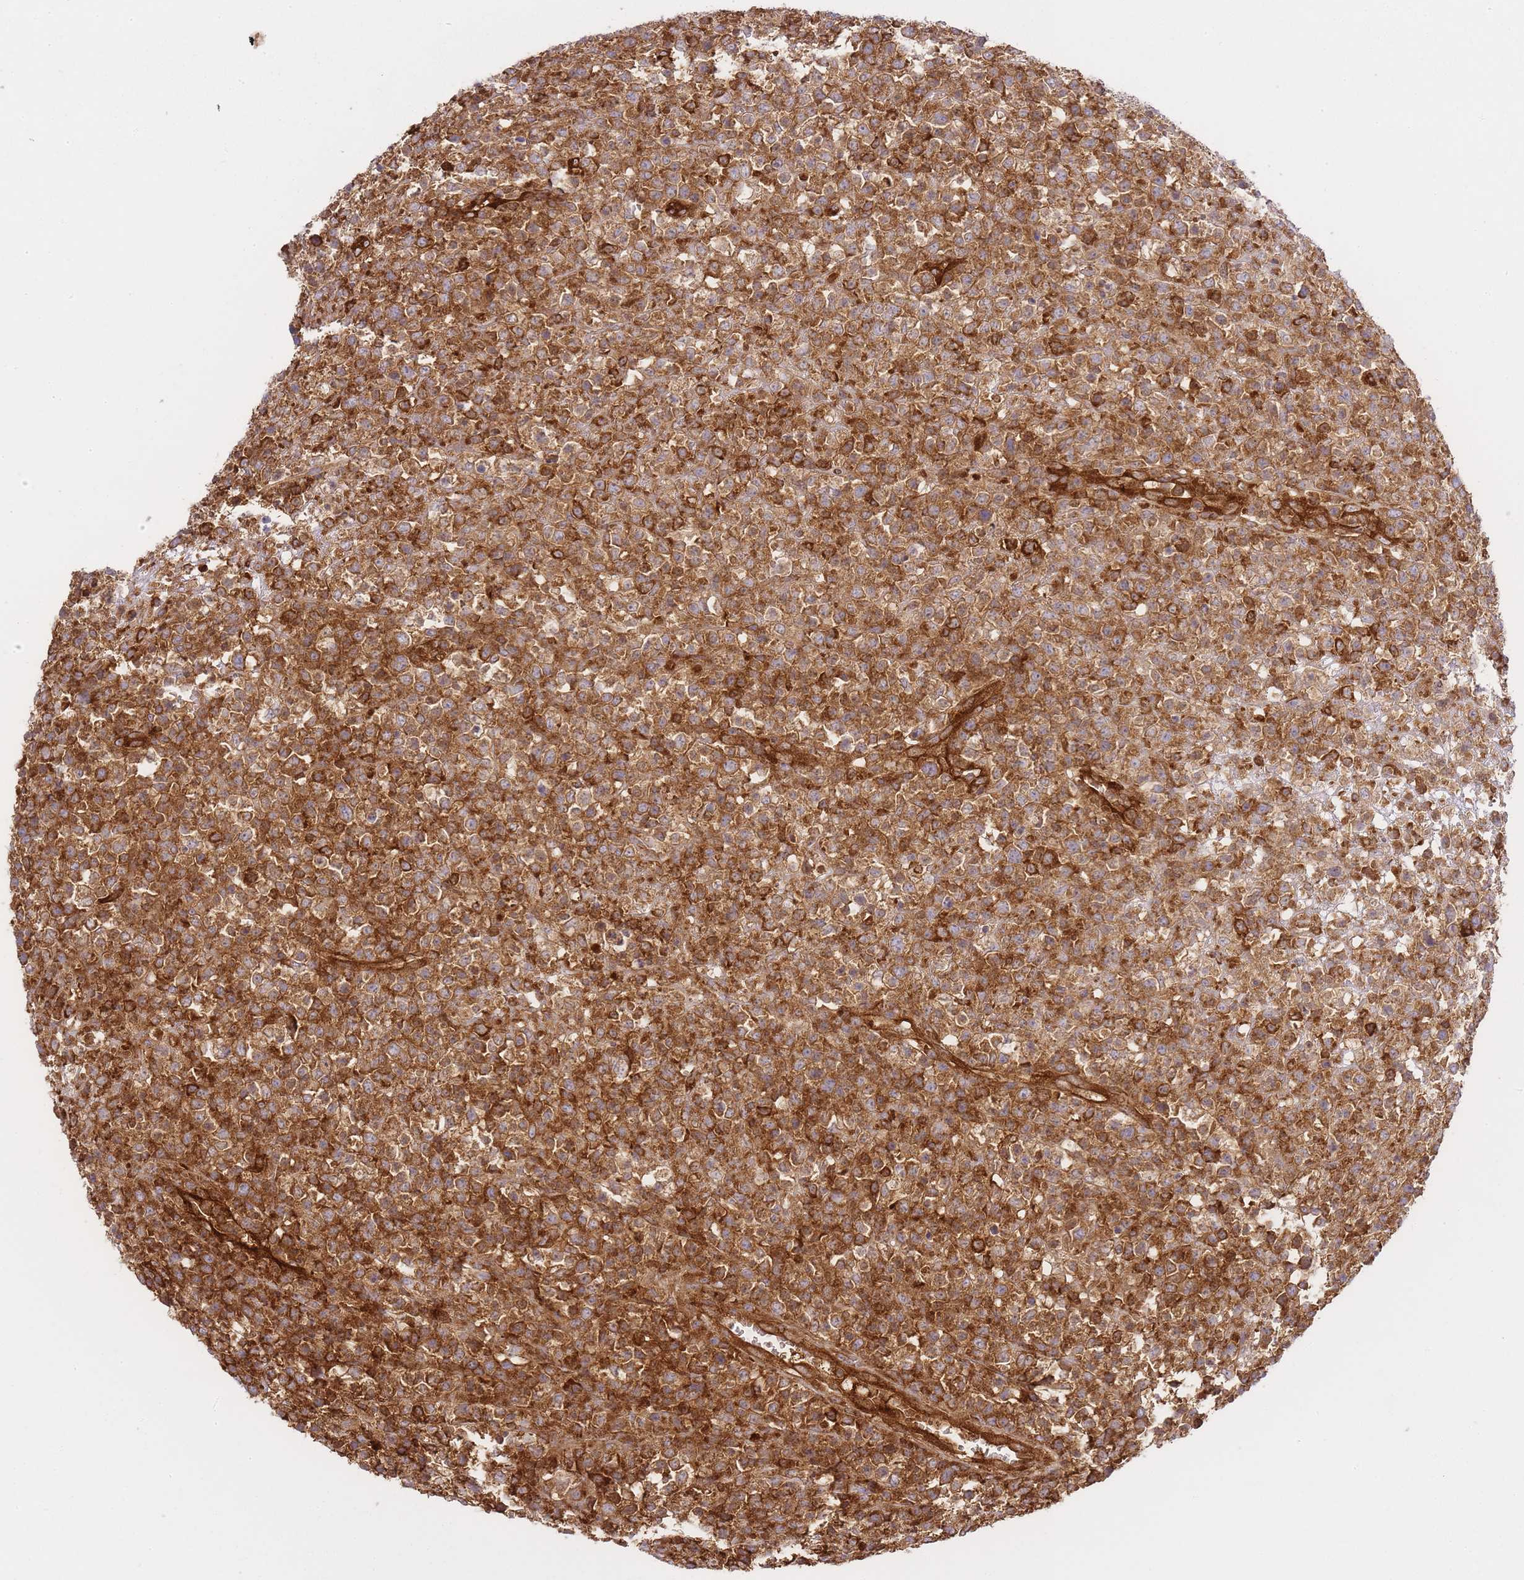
{"staining": {"intensity": "strong", "quantity": ">75%", "location": "cytoplasmic/membranous"}, "tissue": "lymphoma", "cell_type": "Tumor cells", "image_type": "cancer", "snomed": [{"axis": "morphology", "description": "Malignant lymphoma, non-Hodgkin's type, High grade"}, {"axis": "topography", "description": "Colon"}], "caption": "DAB immunohistochemical staining of malignant lymphoma, non-Hodgkin's type (high-grade) demonstrates strong cytoplasmic/membranous protein expression in about >75% of tumor cells.", "gene": "MSN", "patient": {"sex": "female", "age": 53}}